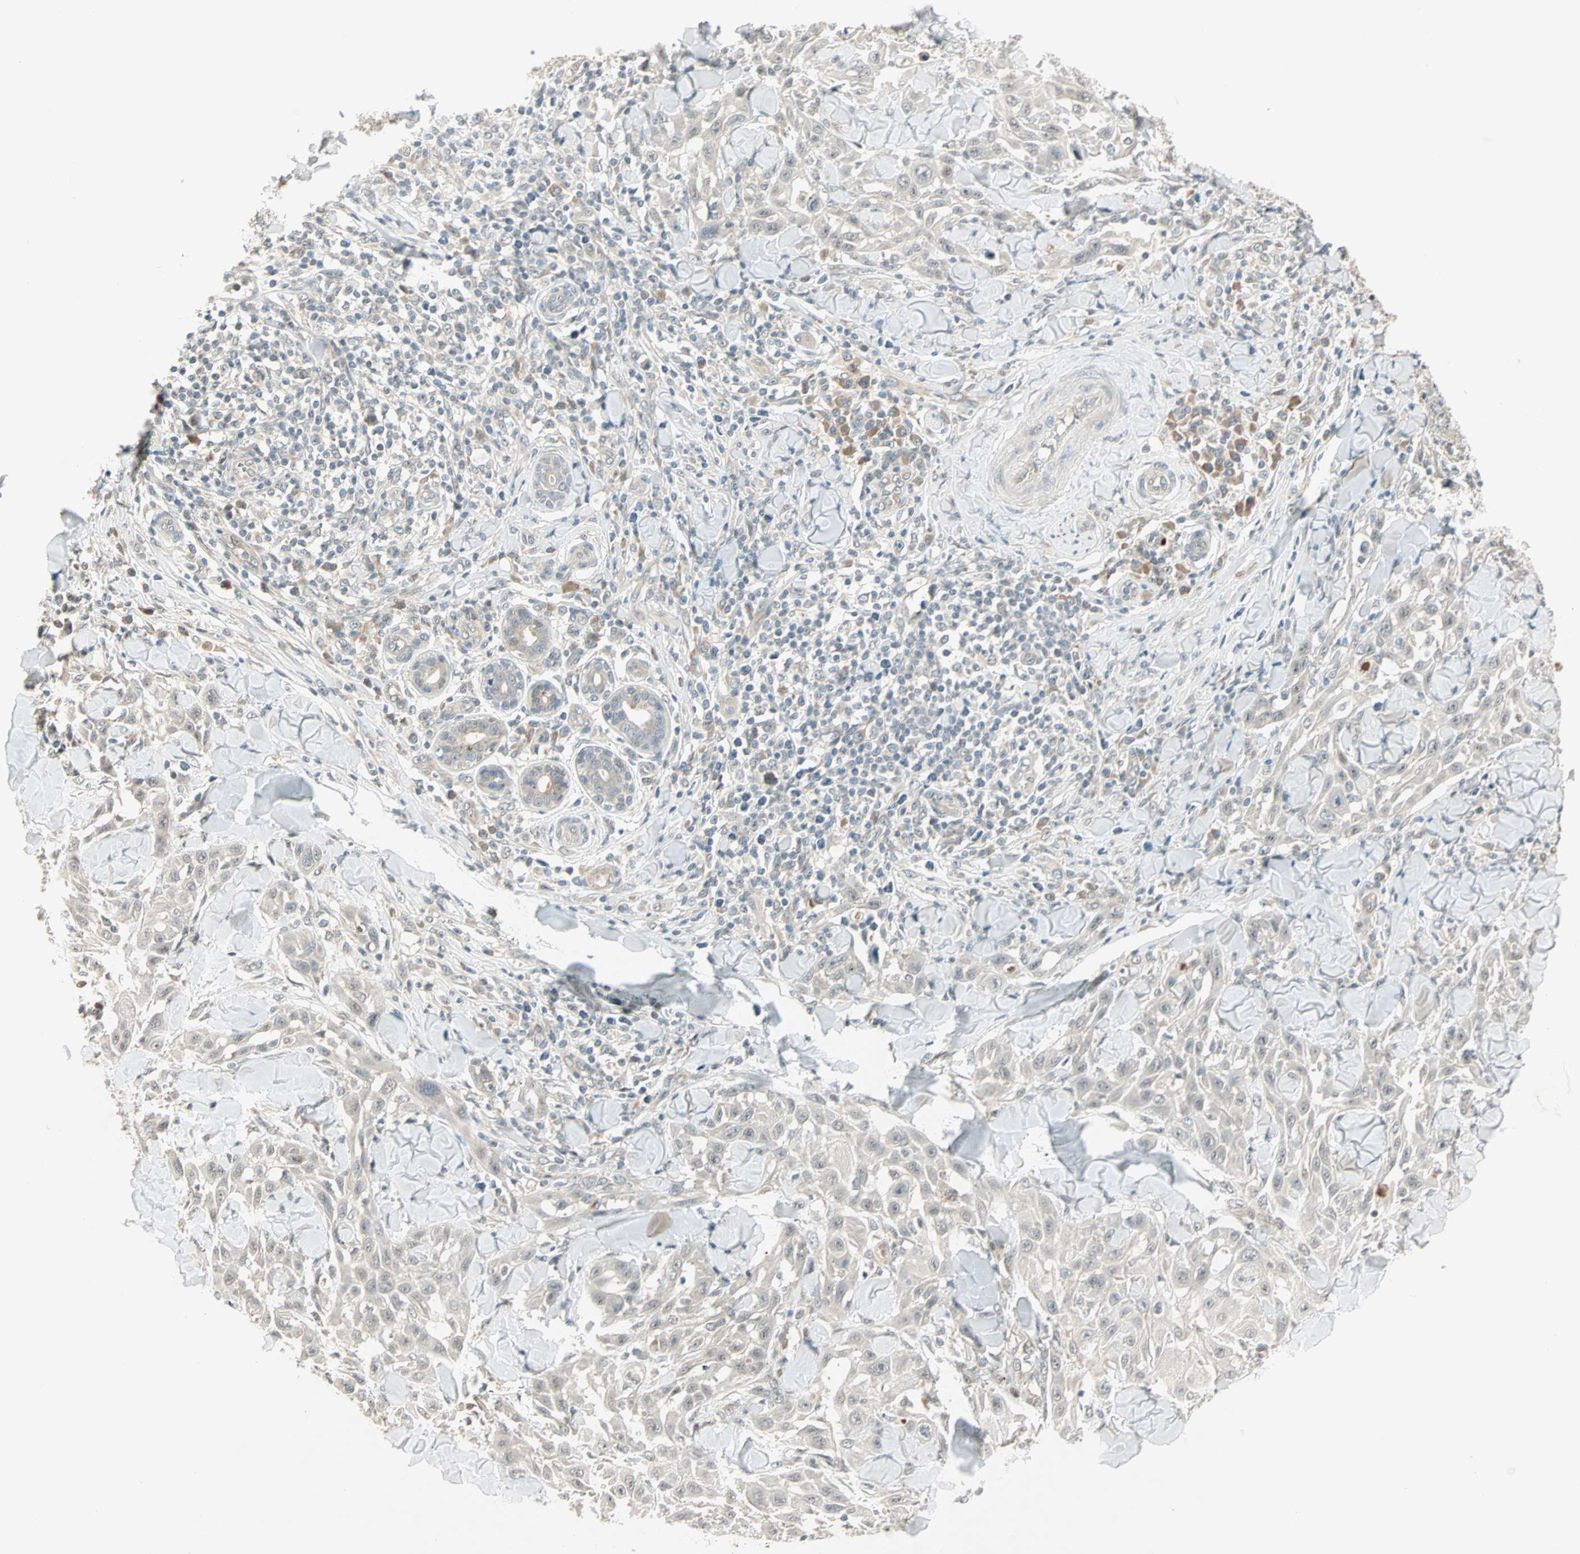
{"staining": {"intensity": "negative", "quantity": "none", "location": "none"}, "tissue": "skin cancer", "cell_type": "Tumor cells", "image_type": "cancer", "snomed": [{"axis": "morphology", "description": "Squamous cell carcinoma, NOS"}, {"axis": "topography", "description": "Skin"}], "caption": "DAB (3,3'-diaminobenzidine) immunohistochemical staining of human squamous cell carcinoma (skin) demonstrates no significant expression in tumor cells.", "gene": "ACSL5", "patient": {"sex": "male", "age": 24}}